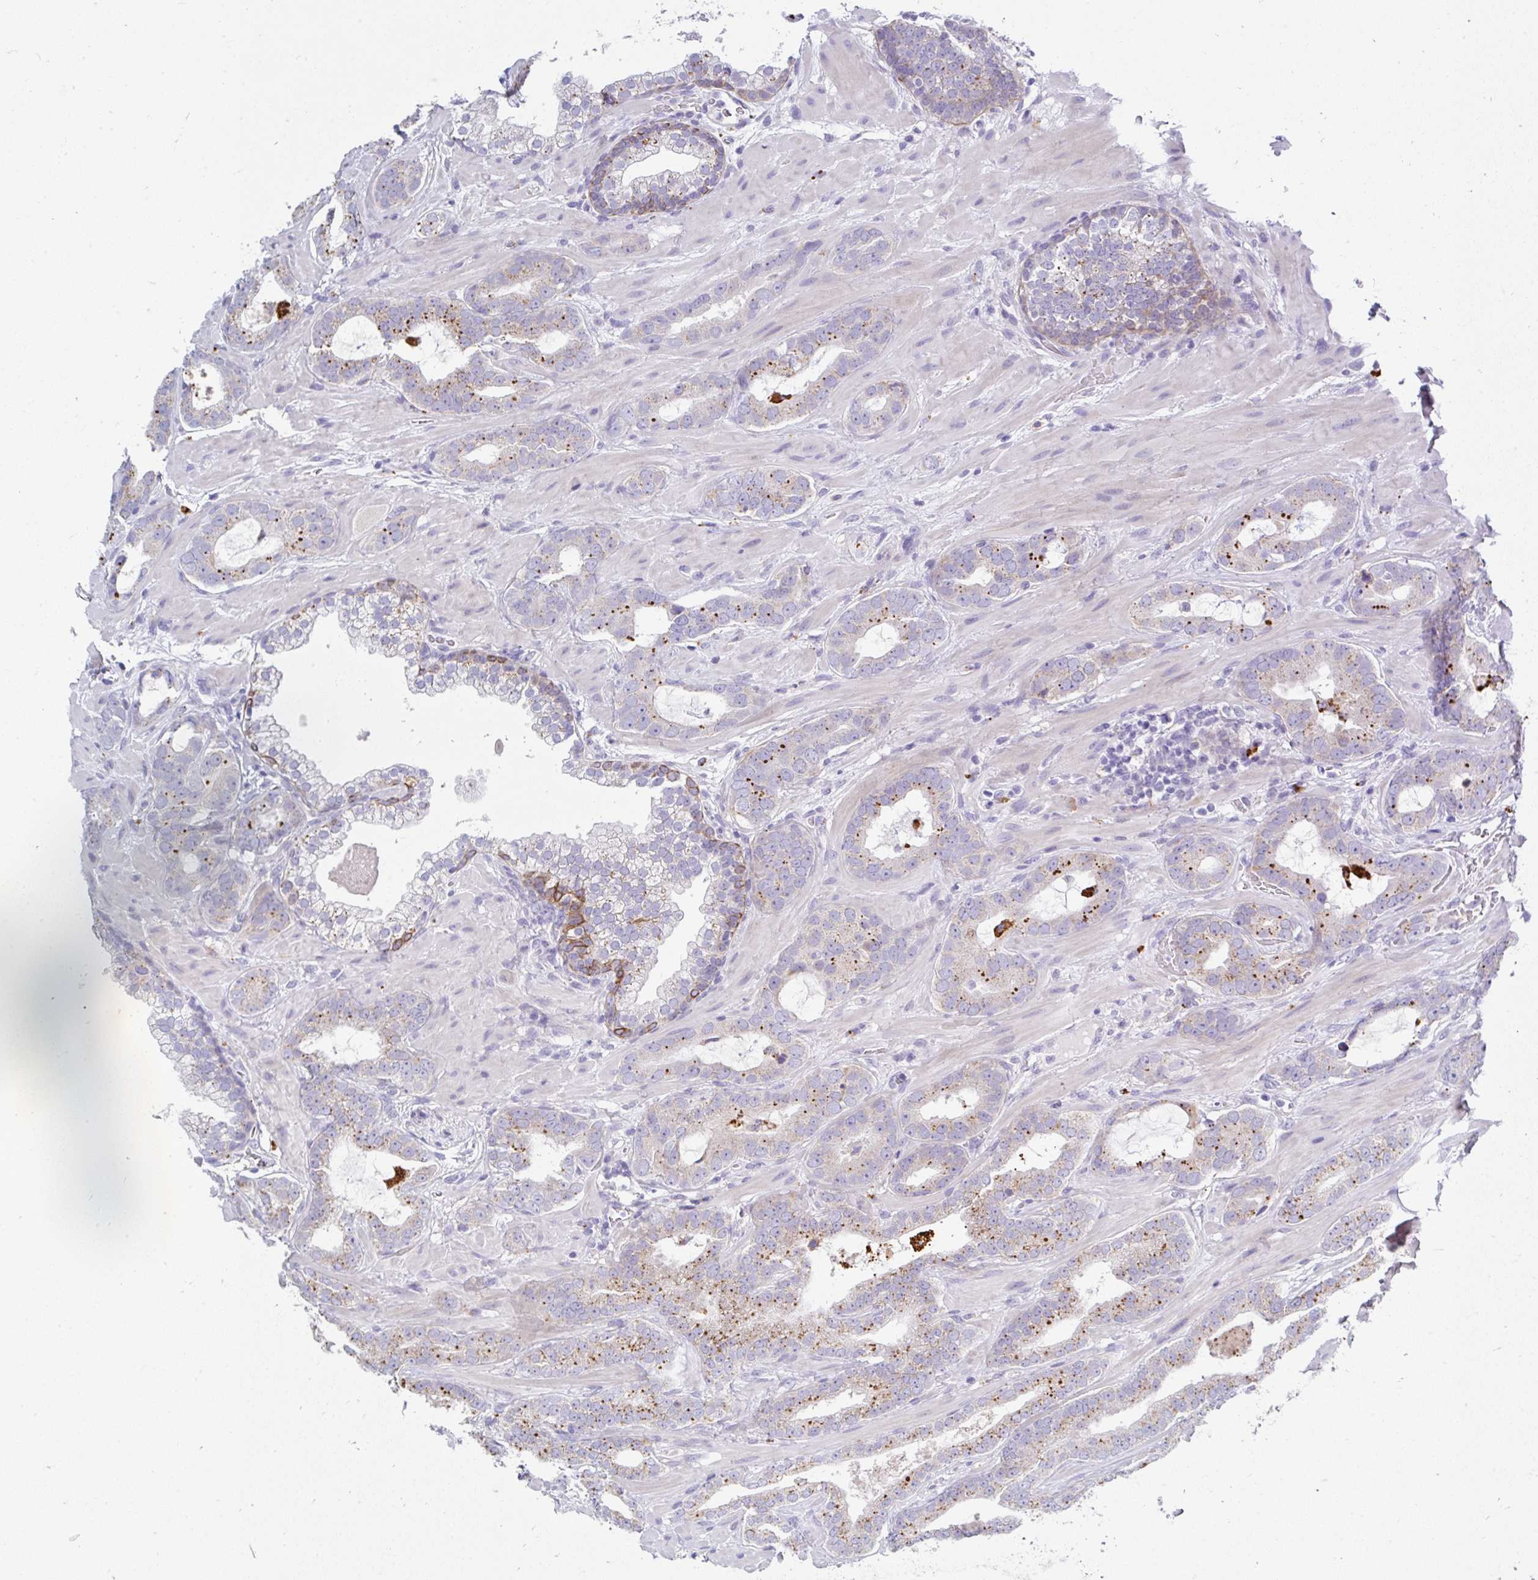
{"staining": {"intensity": "moderate", "quantity": ">75%", "location": "cytoplasmic/membranous"}, "tissue": "prostate cancer", "cell_type": "Tumor cells", "image_type": "cancer", "snomed": [{"axis": "morphology", "description": "Adenocarcinoma, Low grade"}, {"axis": "topography", "description": "Prostate"}], "caption": "Protein expression analysis of human prostate adenocarcinoma (low-grade) reveals moderate cytoplasmic/membranous positivity in approximately >75% of tumor cells.", "gene": "ZNF33A", "patient": {"sex": "male", "age": 62}}